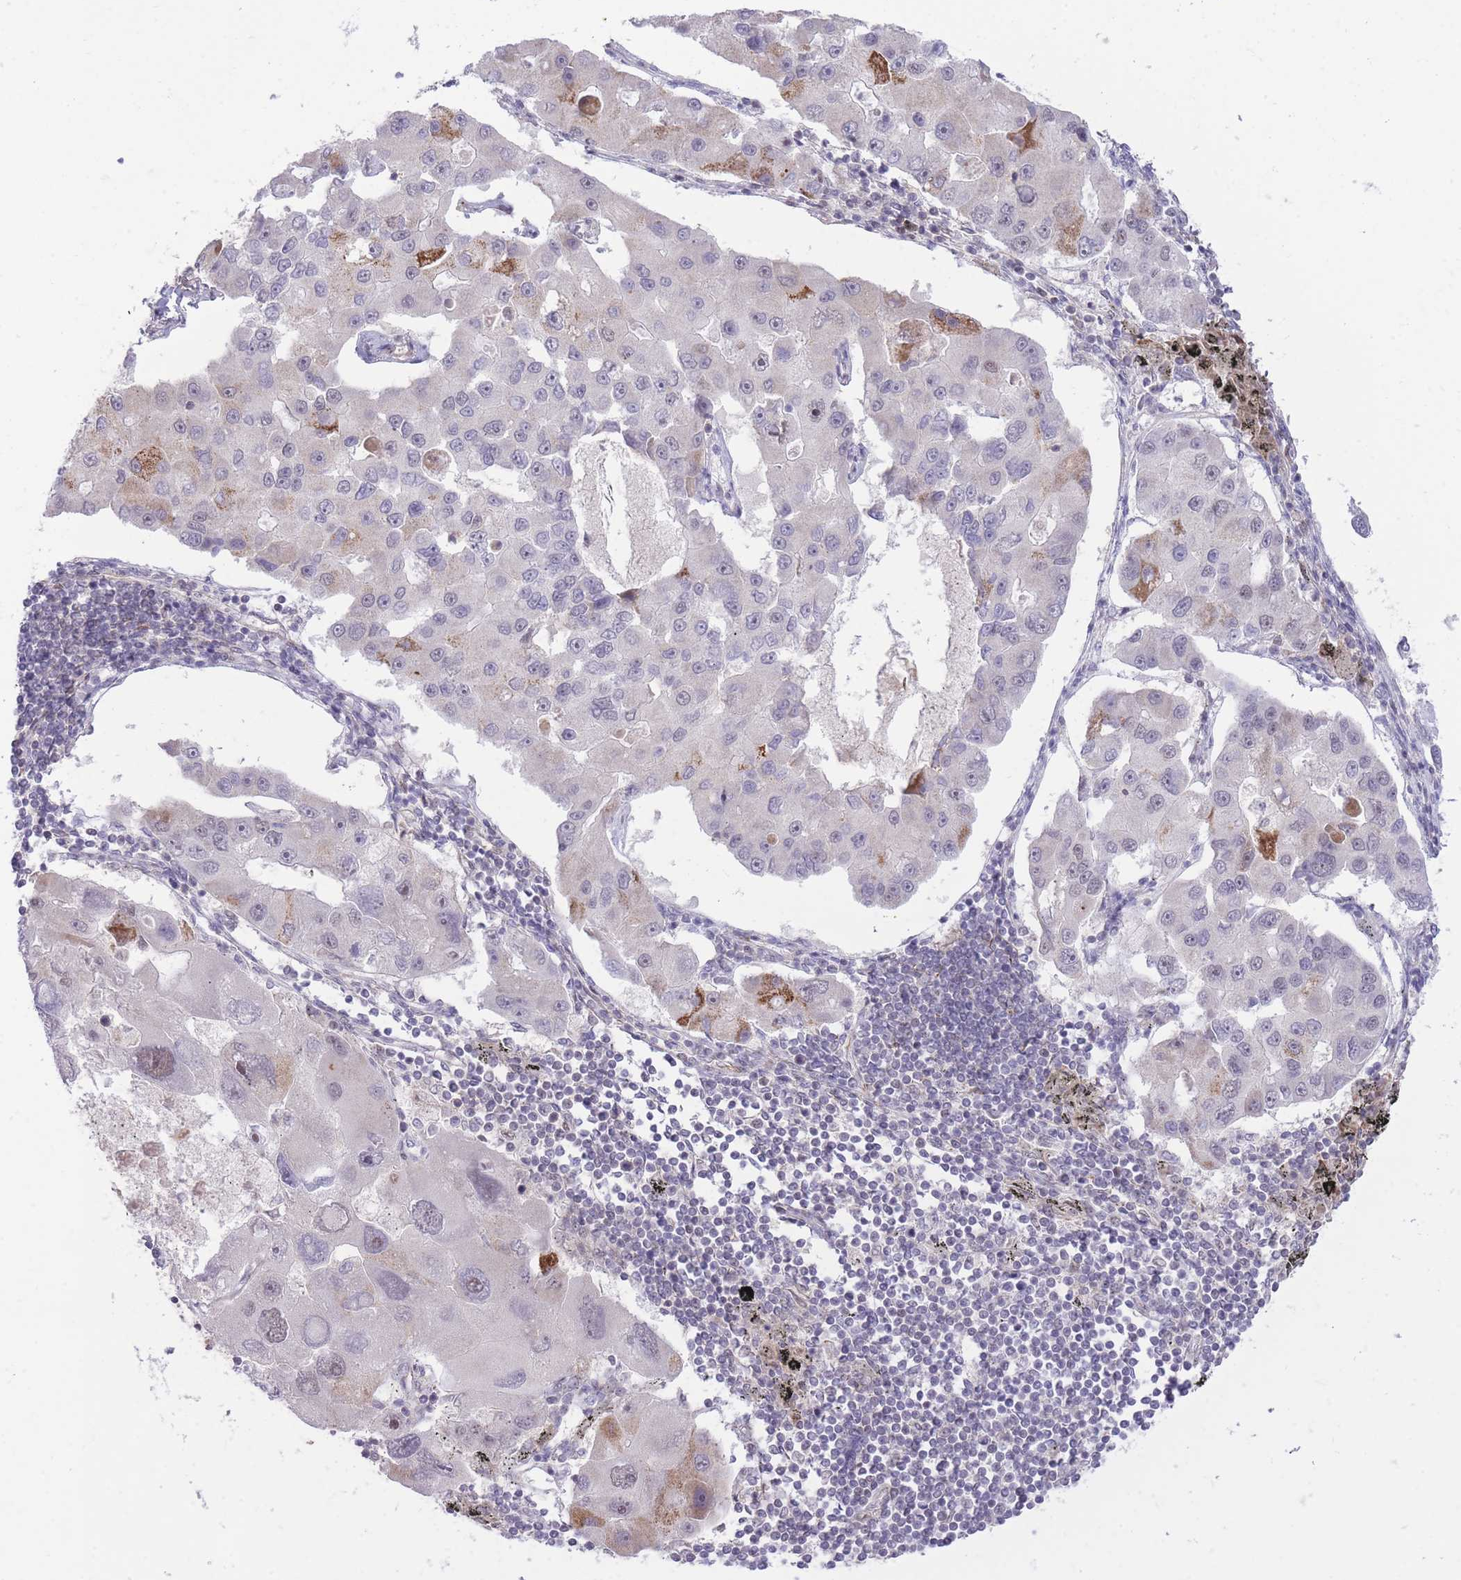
{"staining": {"intensity": "moderate", "quantity": "<25%", "location": "cytoplasmic/membranous"}, "tissue": "lung cancer", "cell_type": "Tumor cells", "image_type": "cancer", "snomed": [{"axis": "morphology", "description": "Adenocarcinoma, NOS"}, {"axis": "topography", "description": "Lung"}], "caption": "Human lung cancer stained with a brown dye reveals moderate cytoplasmic/membranous positive positivity in approximately <25% of tumor cells.", "gene": "ELL", "patient": {"sex": "female", "age": 54}}